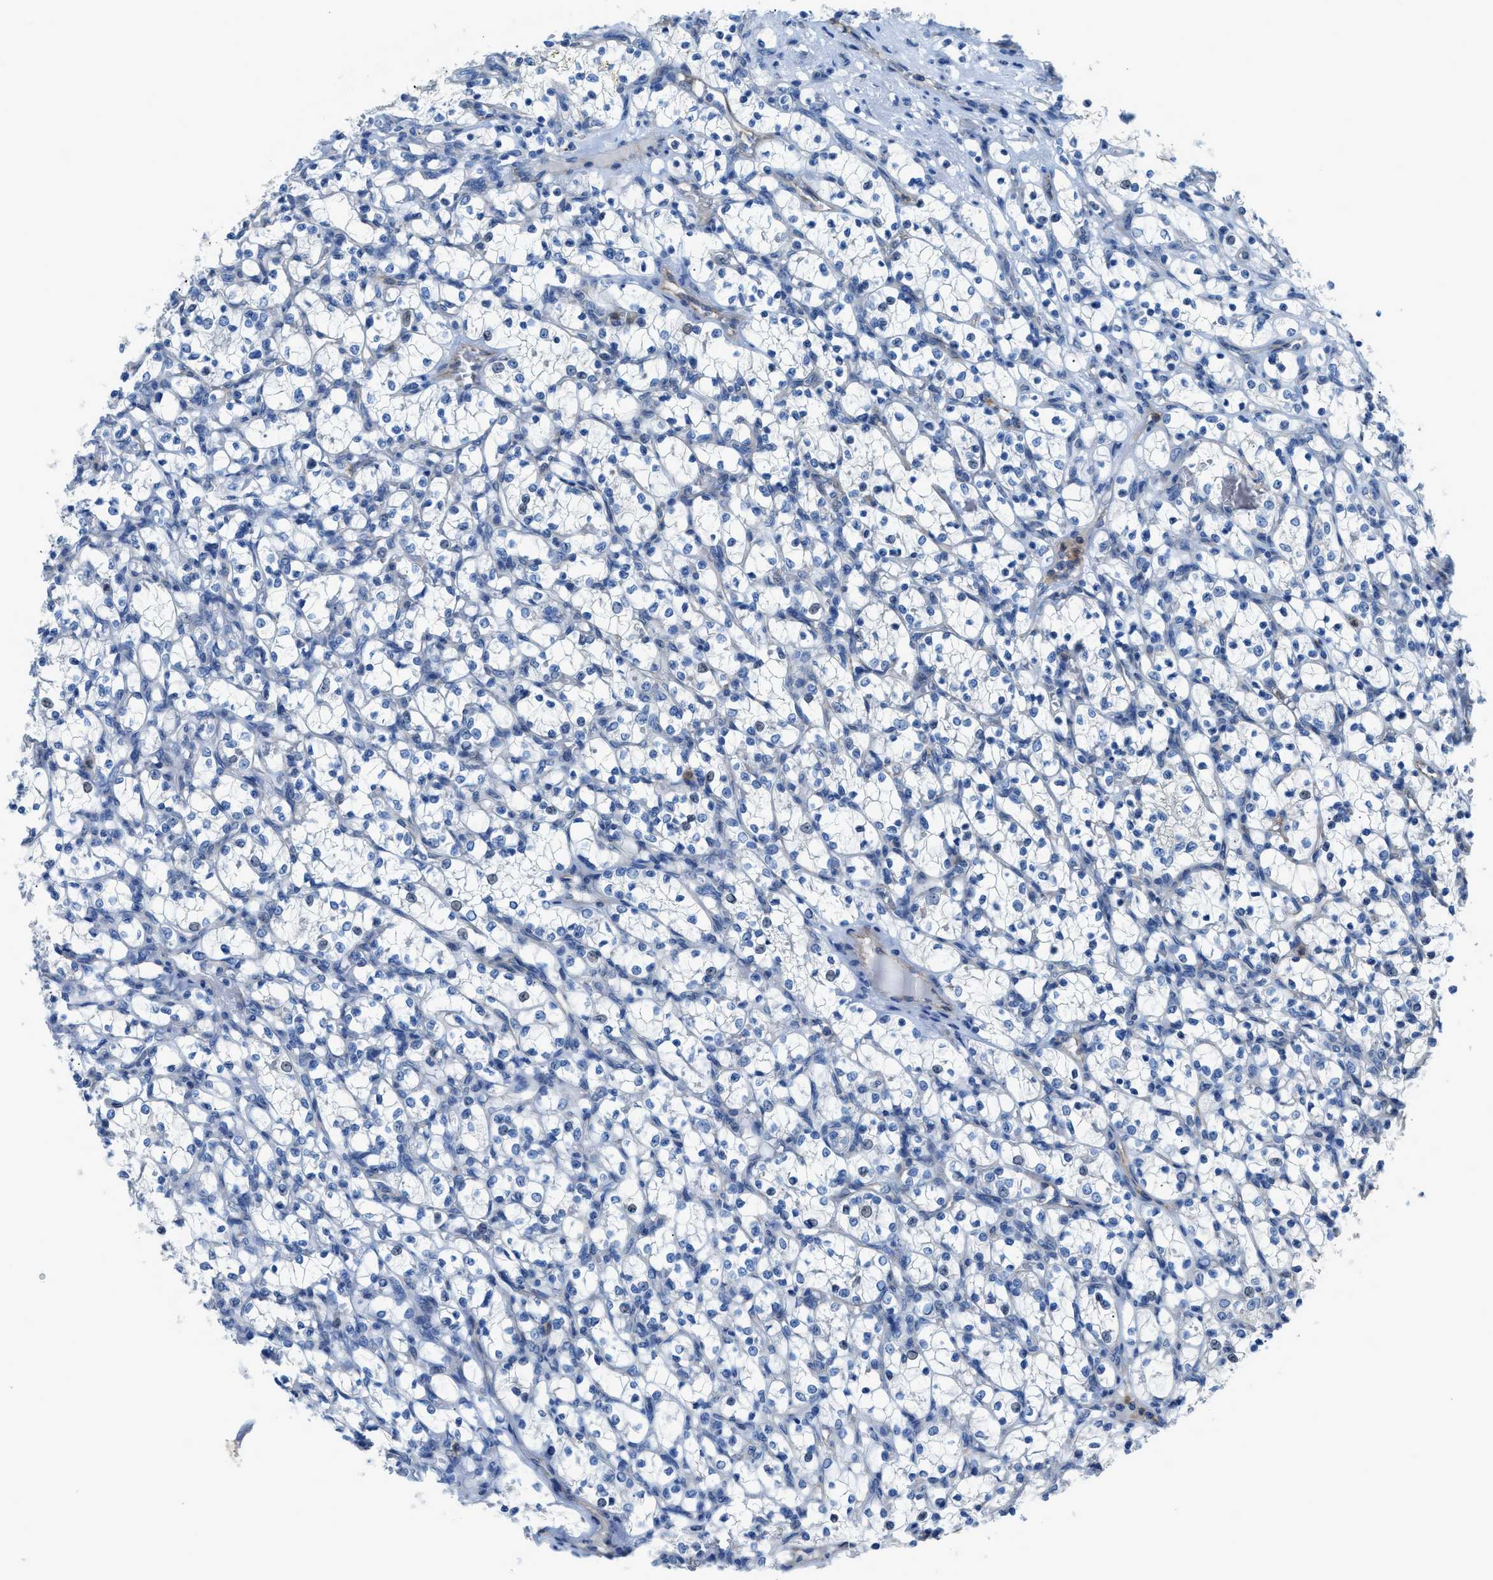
{"staining": {"intensity": "negative", "quantity": "none", "location": "none"}, "tissue": "renal cancer", "cell_type": "Tumor cells", "image_type": "cancer", "snomed": [{"axis": "morphology", "description": "Adenocarcinoma, NOS"}, {"axis": "topography", "description": "Kidney"}], "caption": "Immunohistochemical staining of human renal cancer demonstrates no significant staining in tumor cells.", "gene": "ITPR1", "patient": {"sex": "female", "age": 69}}